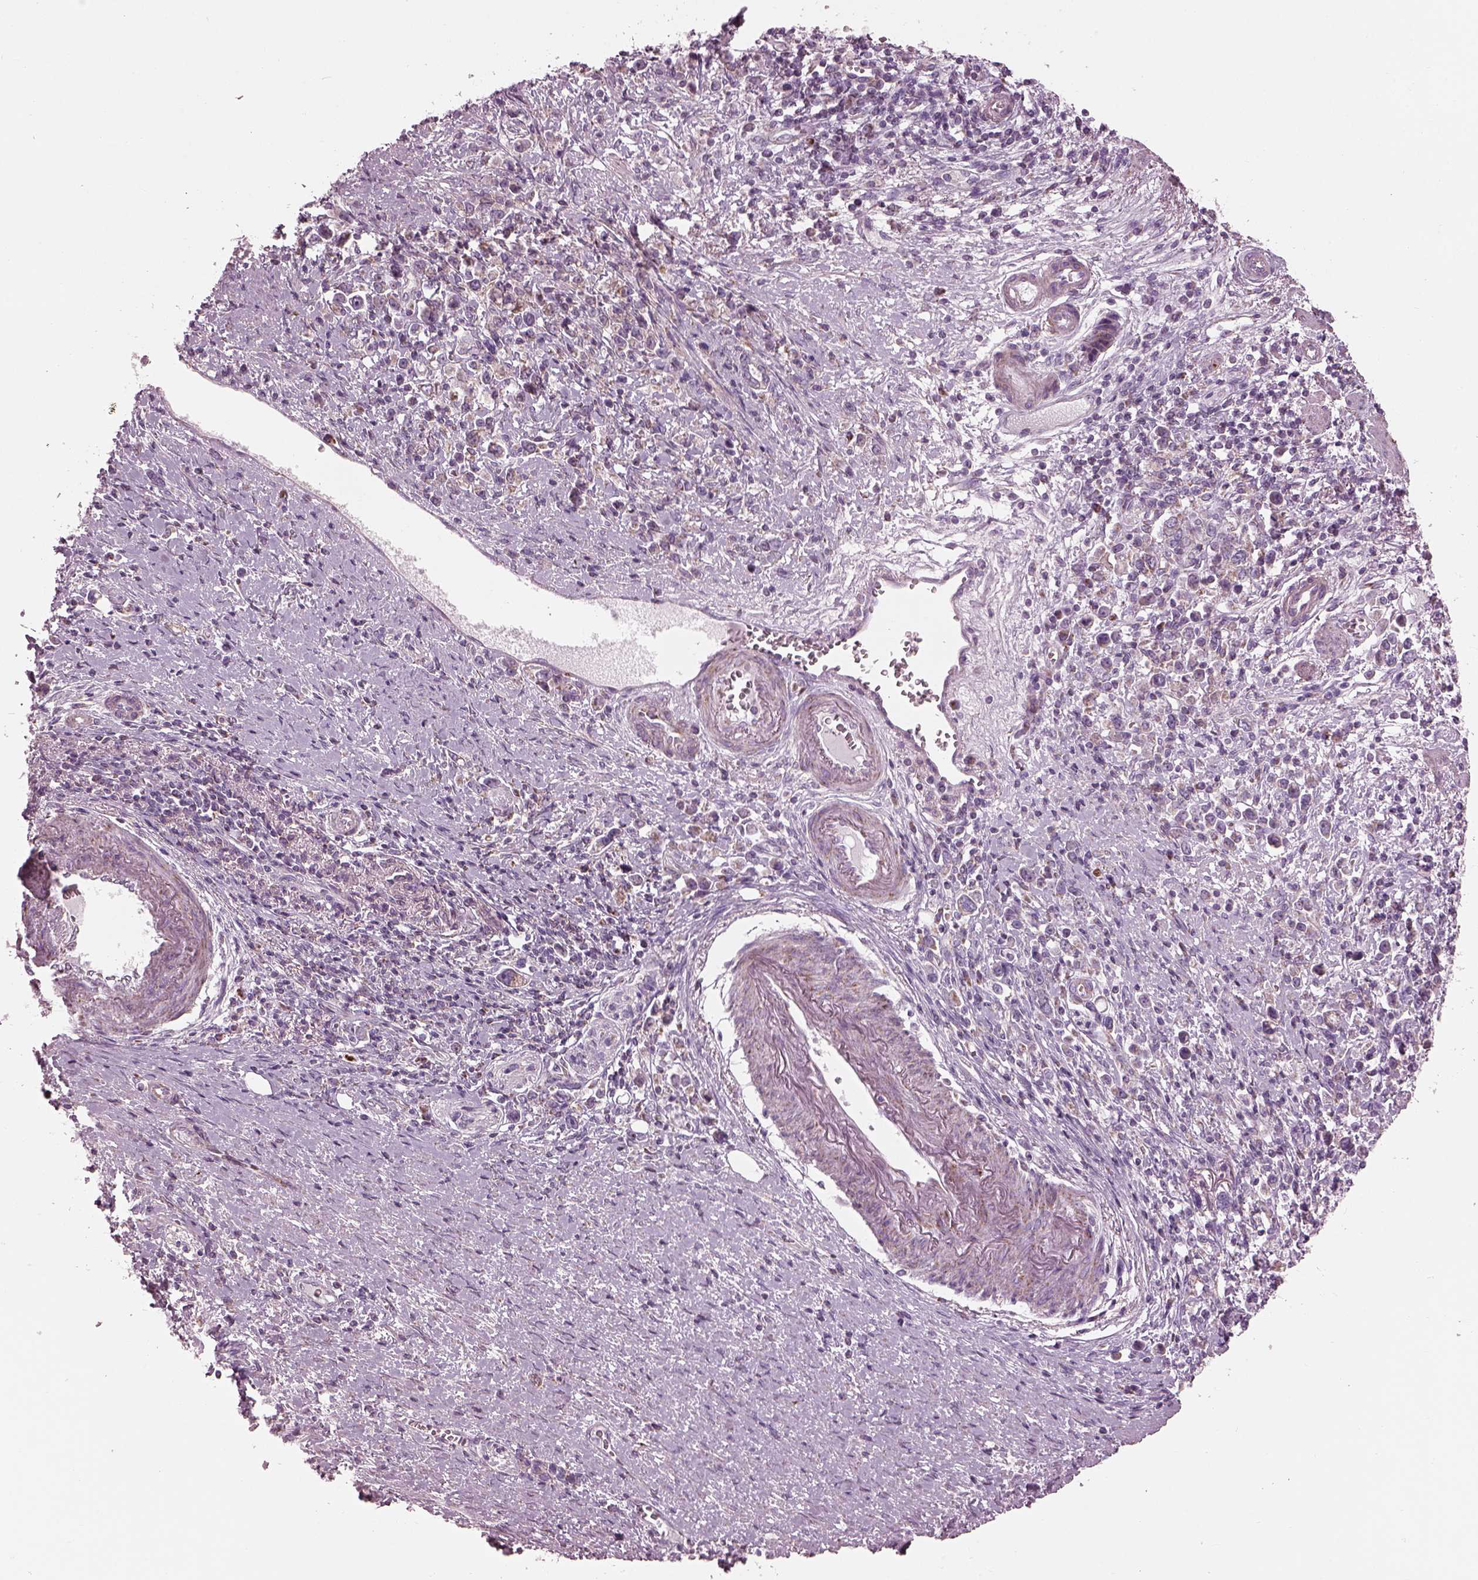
{"staining": {"intensity": "weak", "quantity": ">75%", "location": "cytoplasmic/membranous"}, "tissue": "stomach cancer", "cell_type": "Tumor cells", "image_type": "cancer", "snomed": [{"axis": "morphology", "description": "Adenocarcinoma, NOS"}, {"axis": "topography", "description": "Stomach"}], "caption": "Immunohistochemistry (IHC) staining of stomach cancer, which demonstrates low levels of weak cytoplasmic/membranous staining in about >75% of tumor cells indicating weak cytoplasmic/membranous protein positivity. The staining was performed using DAB (brown) for protein detection and nuclei were counterstained in hematoxylin (blue).", "gene": "ATP5MF", "patient": {"sex": "male", "age": 63}}